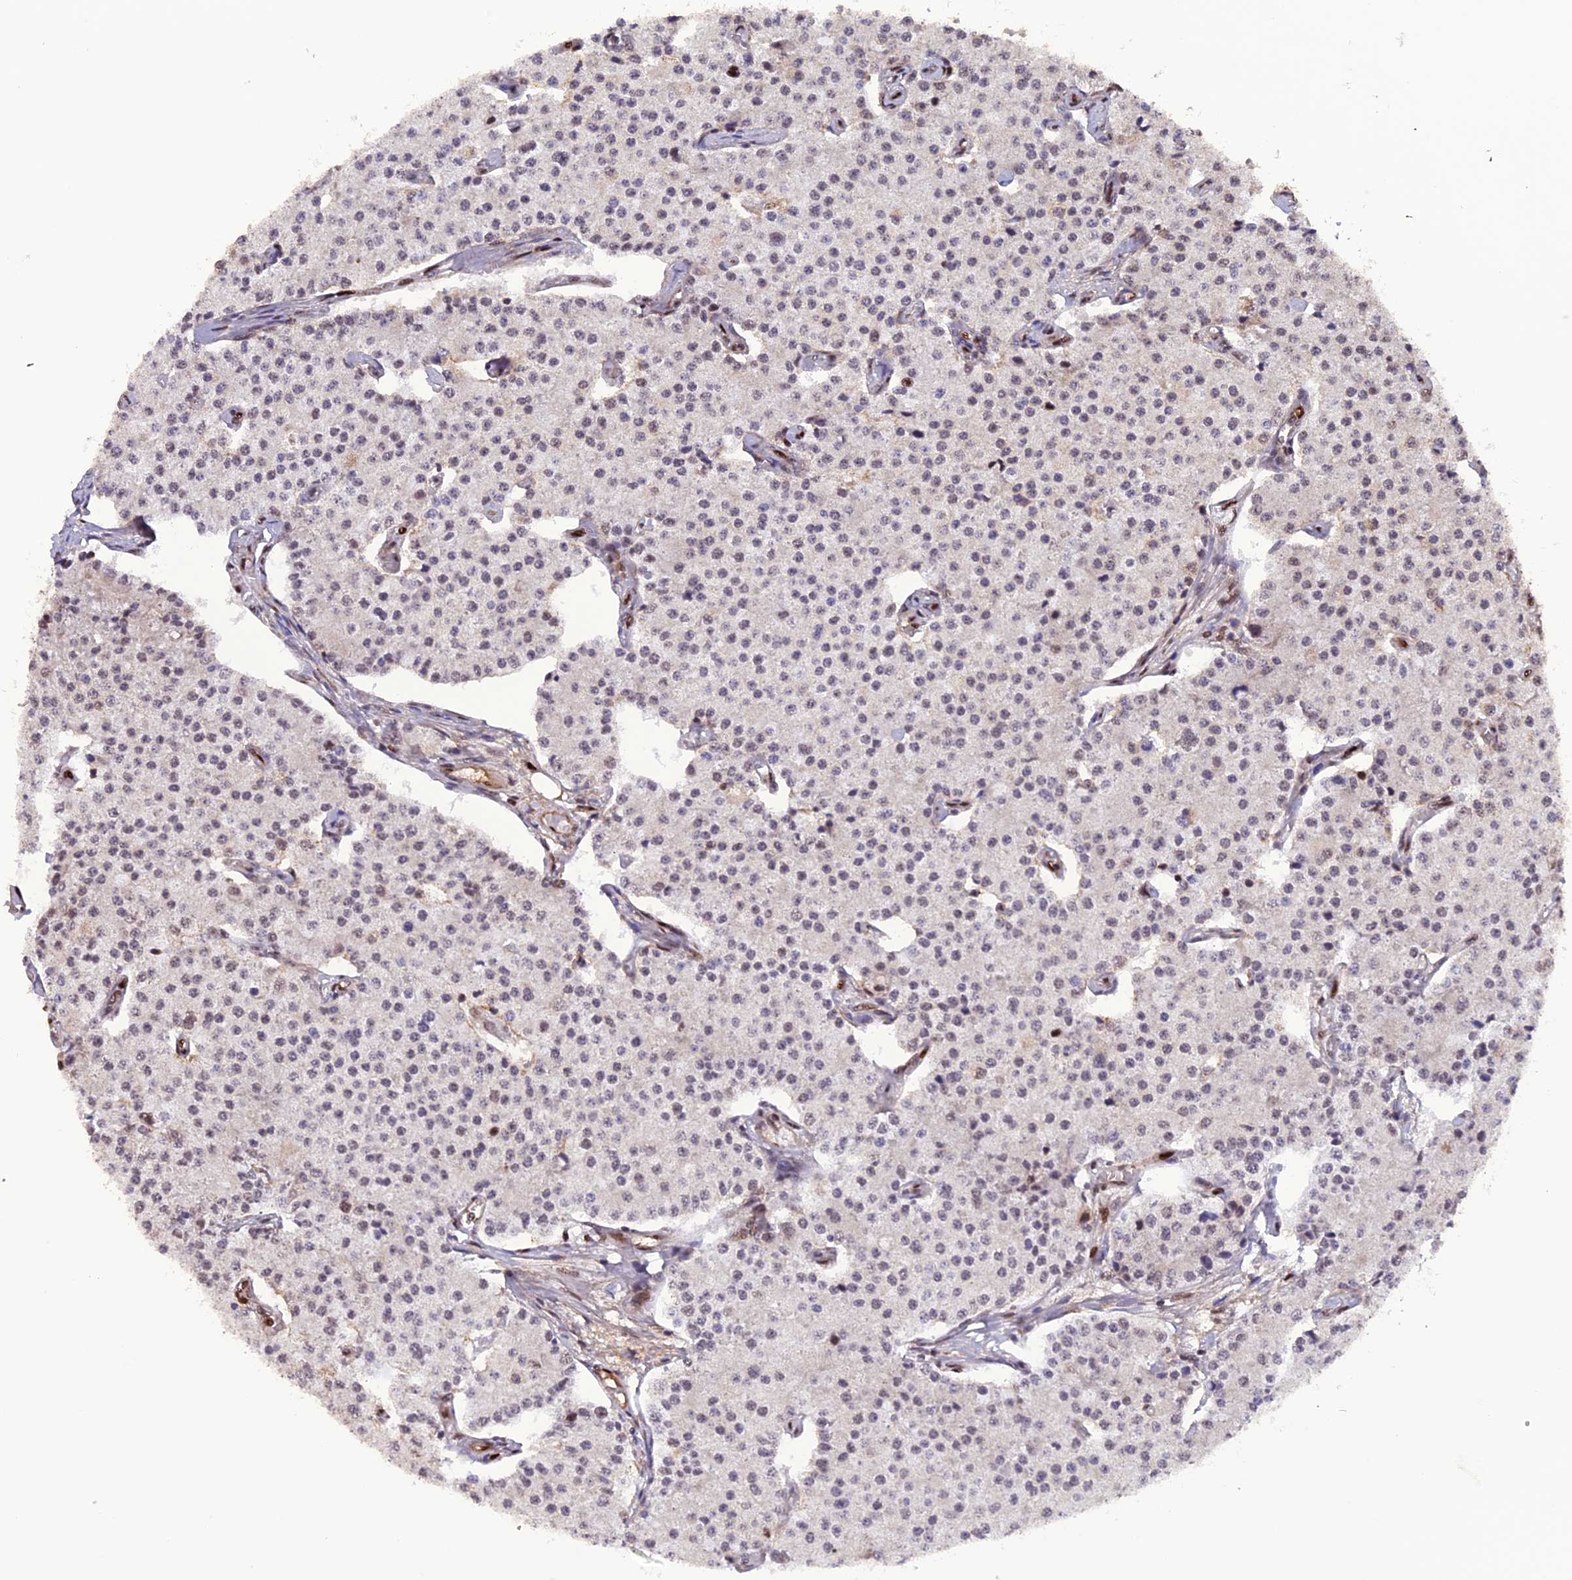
{"staining": {"intensity": "negative", "quantity": "none", "location": "none"}, "tissue": "carcinoid", "cell_type": "Tumor cells", "image_type": "cancer", "snomed": [{"axis": "morphology", "description": "Carcinoid, malignant, NOS"}, {"axis": "topography", "description": "Colon"}], "caption": "Immunohistochemical staining of carcinoid shows no significant staining in tumor cells.", "gene": "MICALL1", "patient": {"sex": "female", "age": 52}}